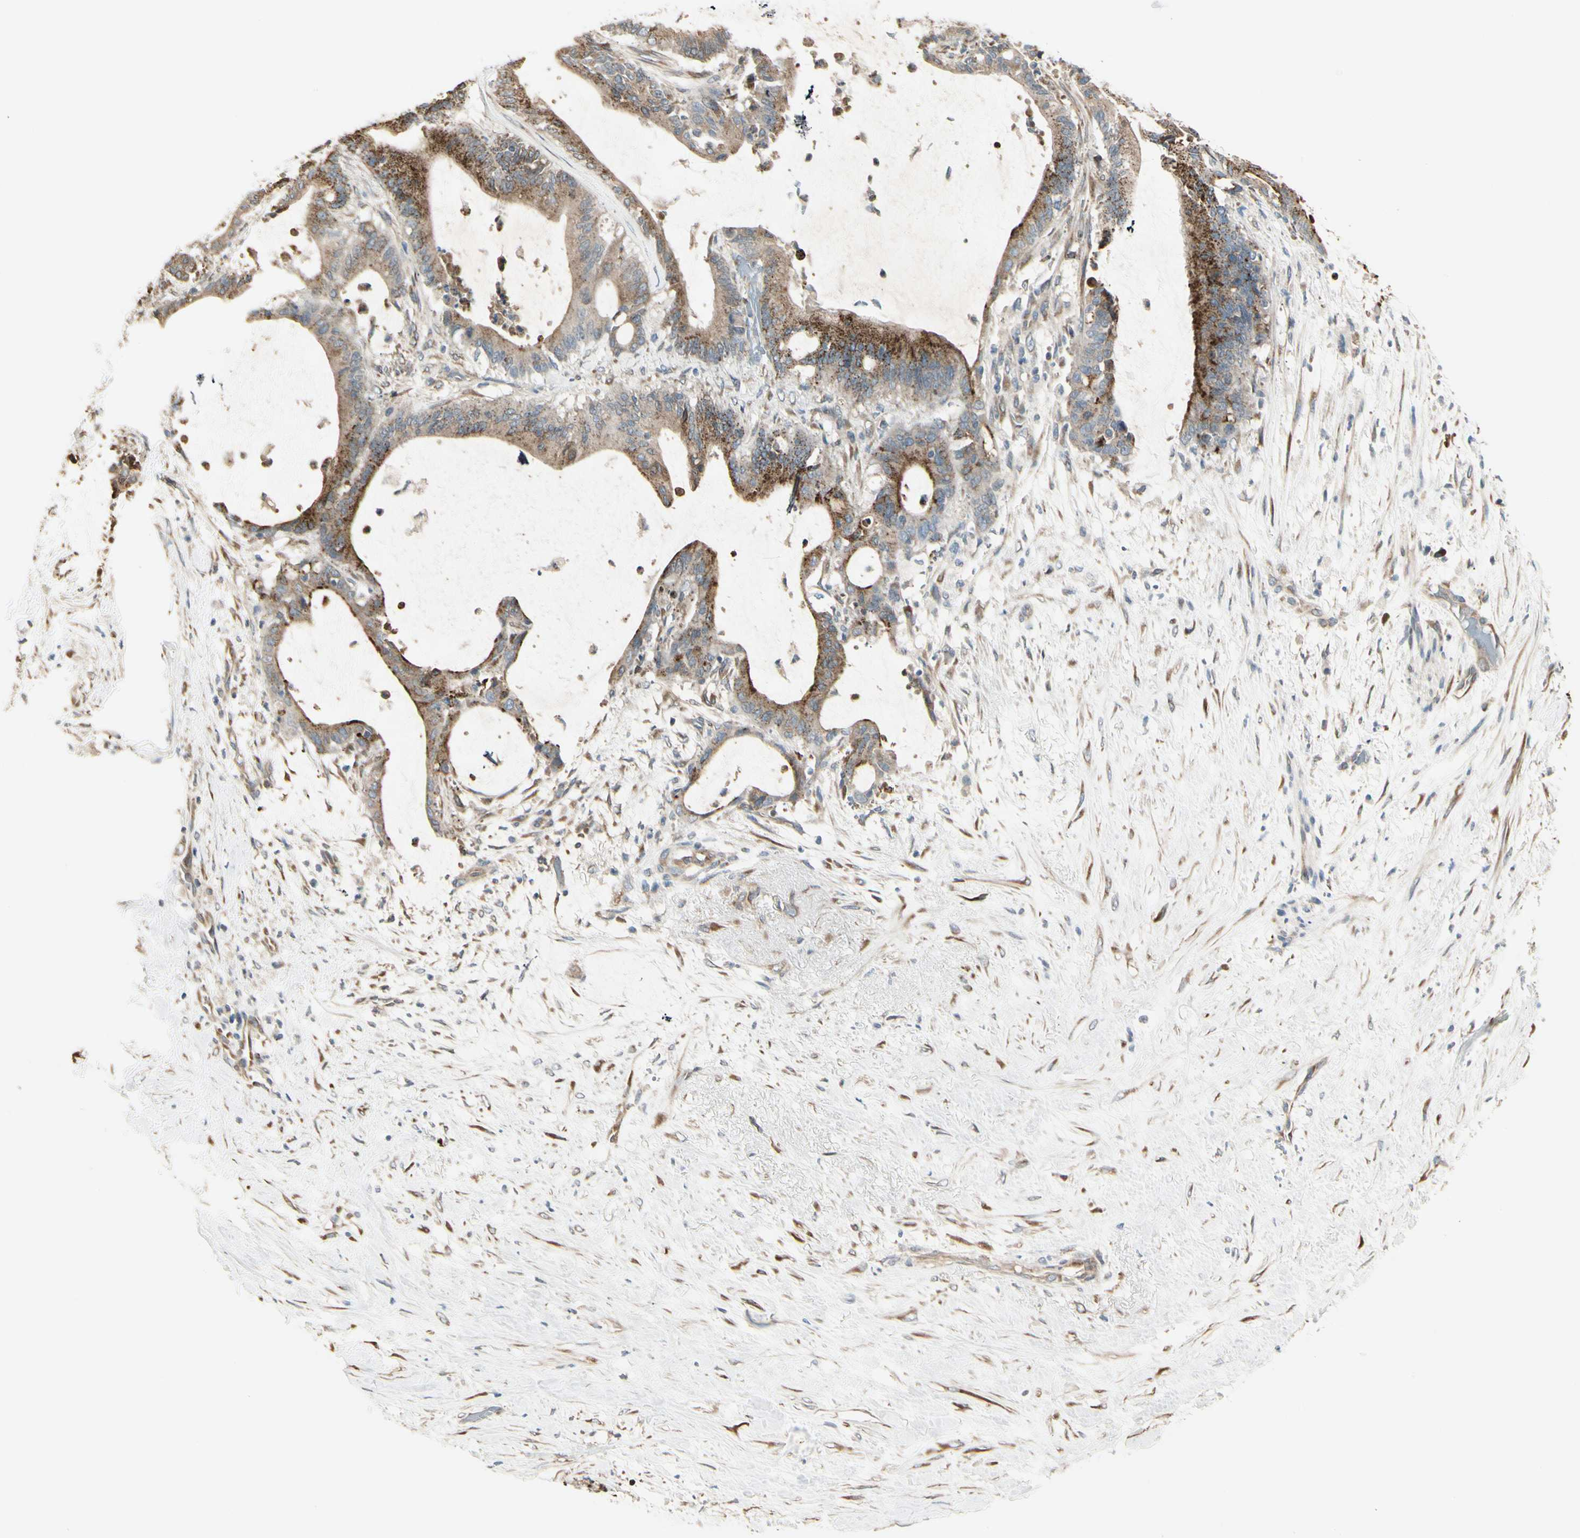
{"staining": {"intensity": "moderate", "quantity": ">75%", "location": "cytoplasmic/membranous"}, "tissue": "liver cancer", "cell_type": "Tumor cells", "image_type": "cancer", "snomed": [{"axis": "morphology", "description": "Cholangiocarcinoma"}, {"axis": "topography", "description": "Liver"}], "caption": "Liver cholangiocarcinoma stained with DAB (3,3'-diaminobenzidine) IHC displays medium levels of moderate cytoplasmic/membranous staining in about >75% of tumor cells.", "gene": "NUCB2", "patient": {"sex": "female", "age": 73}}